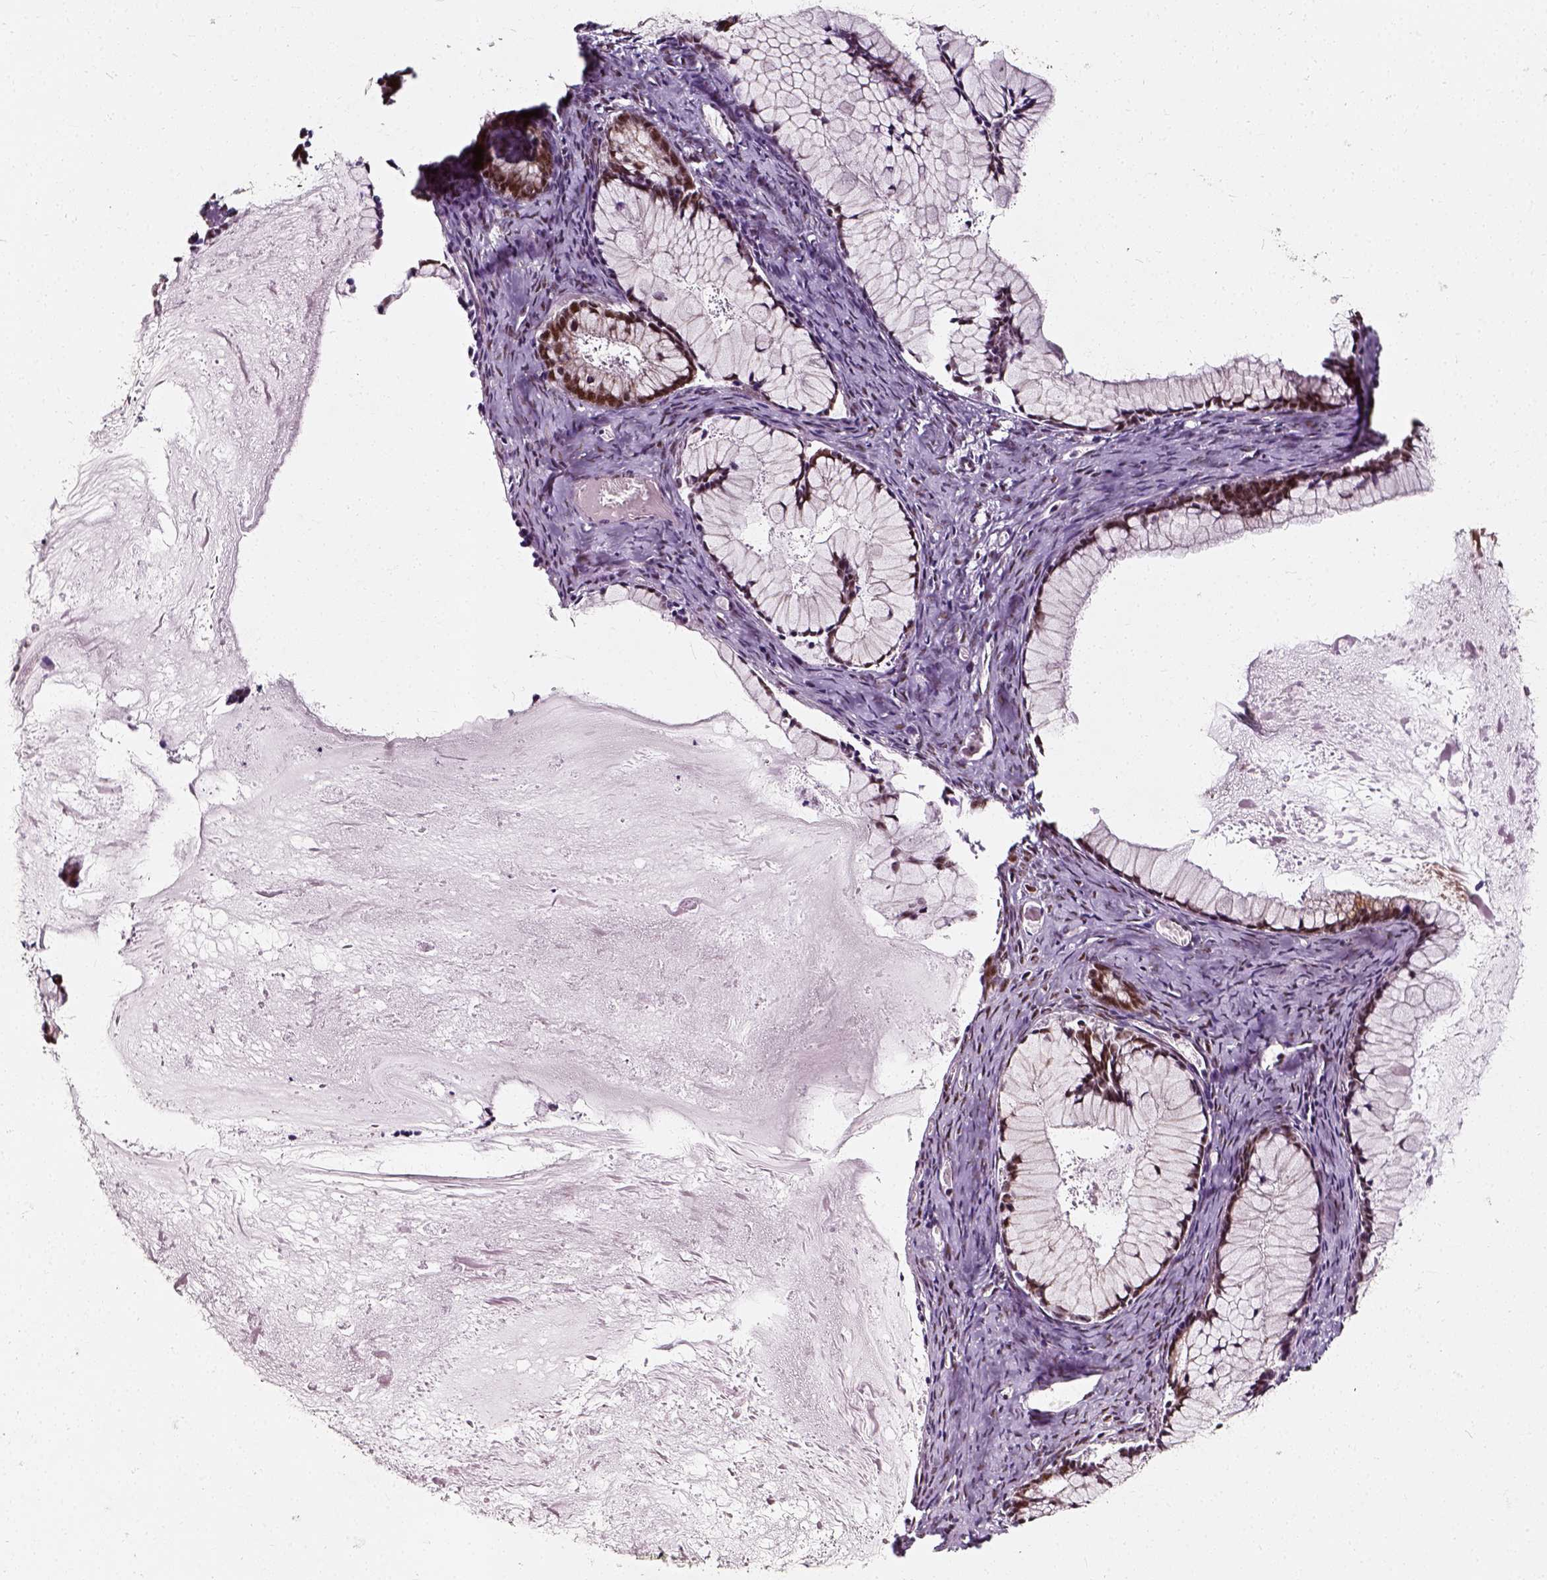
{"staining": {"intensity": "moderate", "quantity": ">75%", "location": "nuclear"}, "tissue": "ovarian cancer", "cell_type": "Tumor cells", "image_type": "cancer", "snomed": [{"axis": "morphology", "description": "Cystadenocarcinoma, mucinous, NOS"}, {"axis": "topography", "description": "Ovary"}], "caption": "Protein staining of ovarian mucinous cystadenocarcinoma tissue shows moderate nuclear staining in approximately >75% of tumor cells.", "gene": "NACC1", "patient": {"sex": "female", "age": 41}}